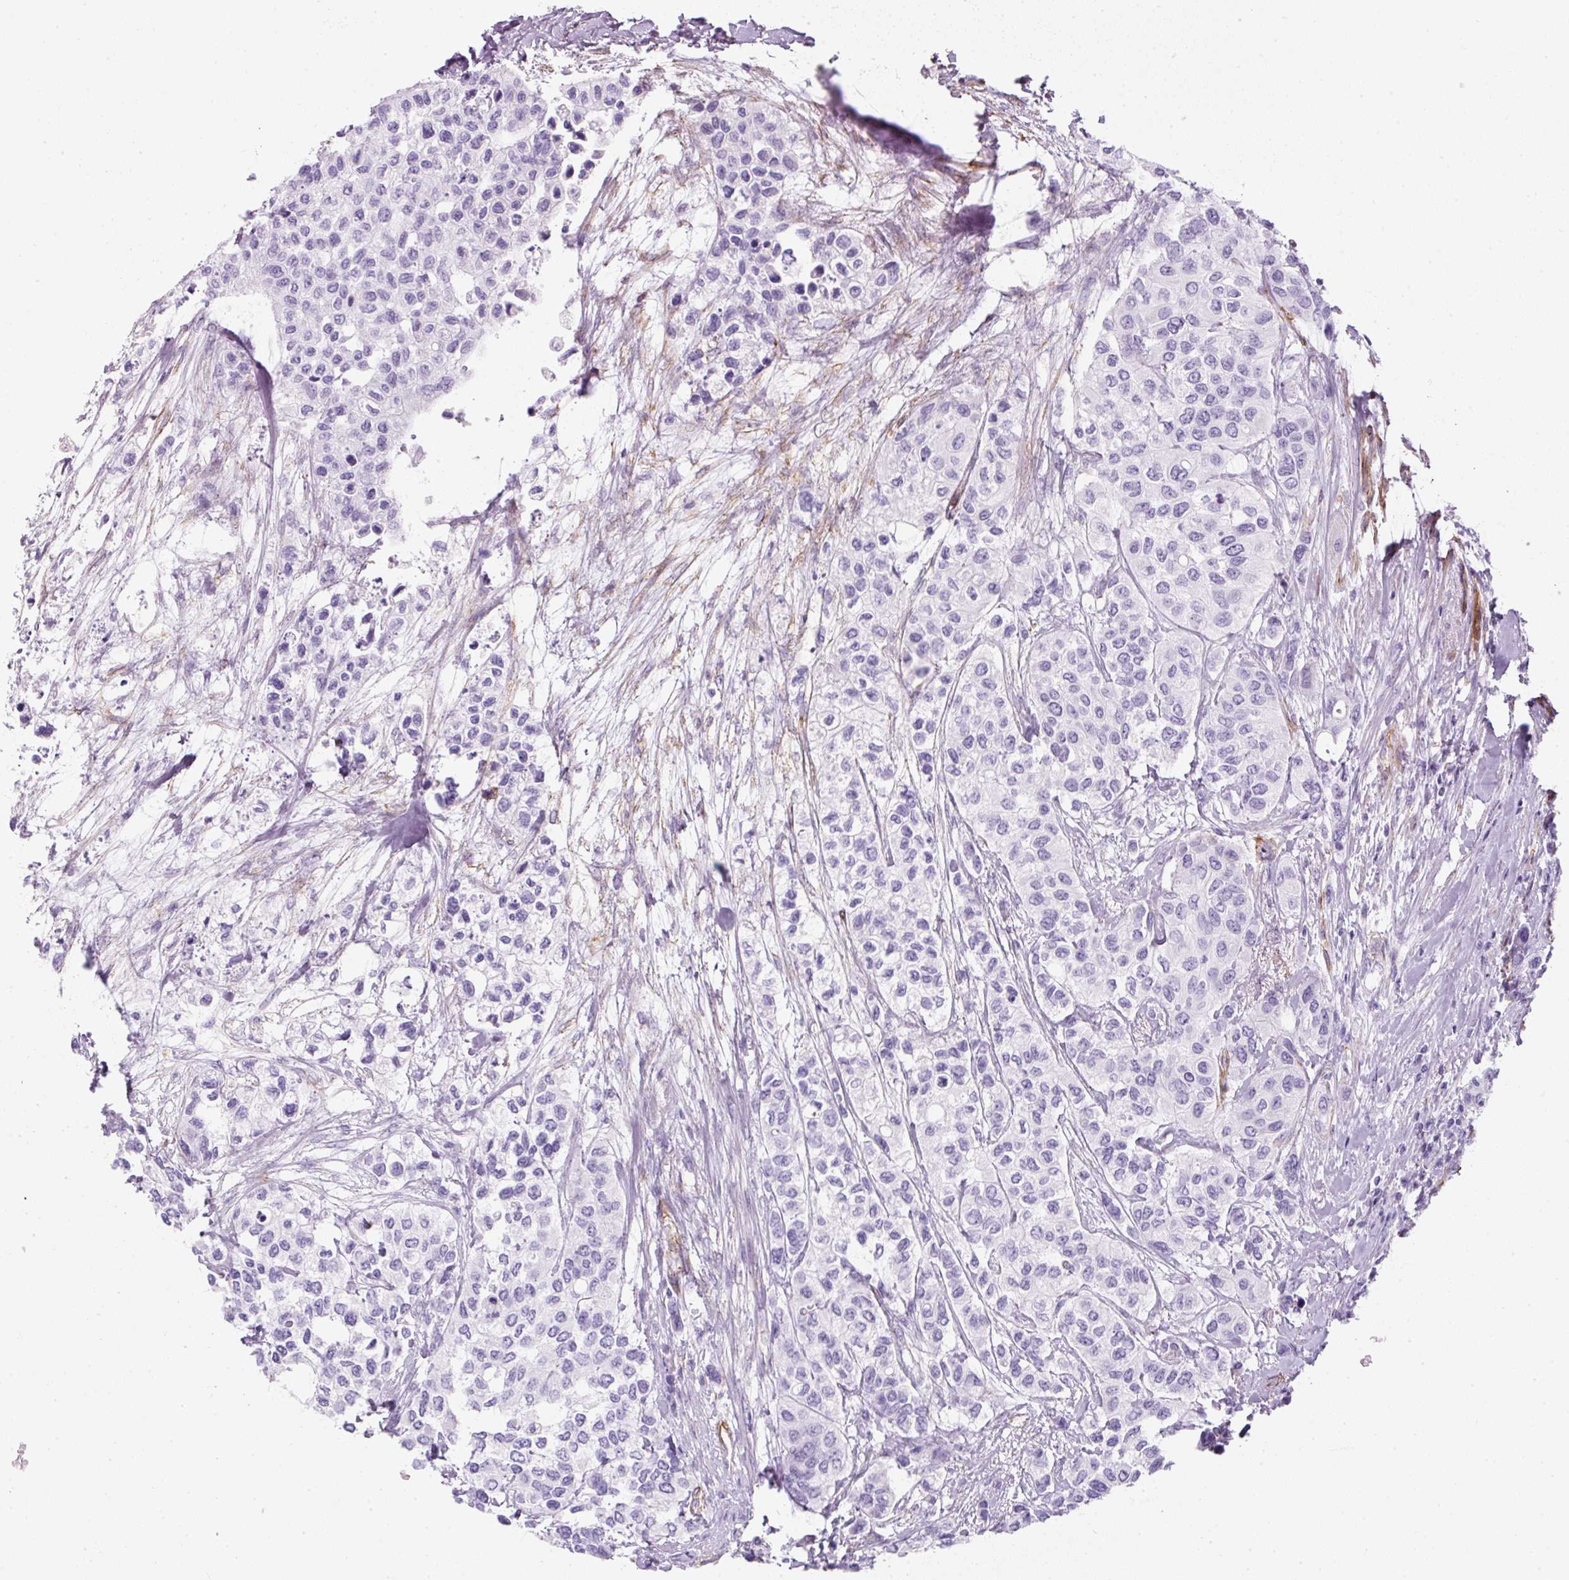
{"staining": {"intensity": "negative", "quantity": "none", "location": "none"}, "tissue": "urothelial cancer", "cell_type": "Tumor cells", "image_type": "cancer", "snomed": [{"axis": "morphology", "description": "Normal tissue, NOS"}, {"axis": "morphology", "description": "Urothelial carcinoma, High grade"}, {"axis": "topography", "description": "Vascular tissue"}, {"axis": "topography", "description": "Urinary bladder"}], "caption": "This image is of high-grade urothelial carcinoma stained with immunohistochemistry (IHC) to label a protein in brown with the nuclei are counter-stained blue. There is no positivity in tumor cells.", "gene": "CAVIN3", "patient": {"sex": "female", "age": 56}}